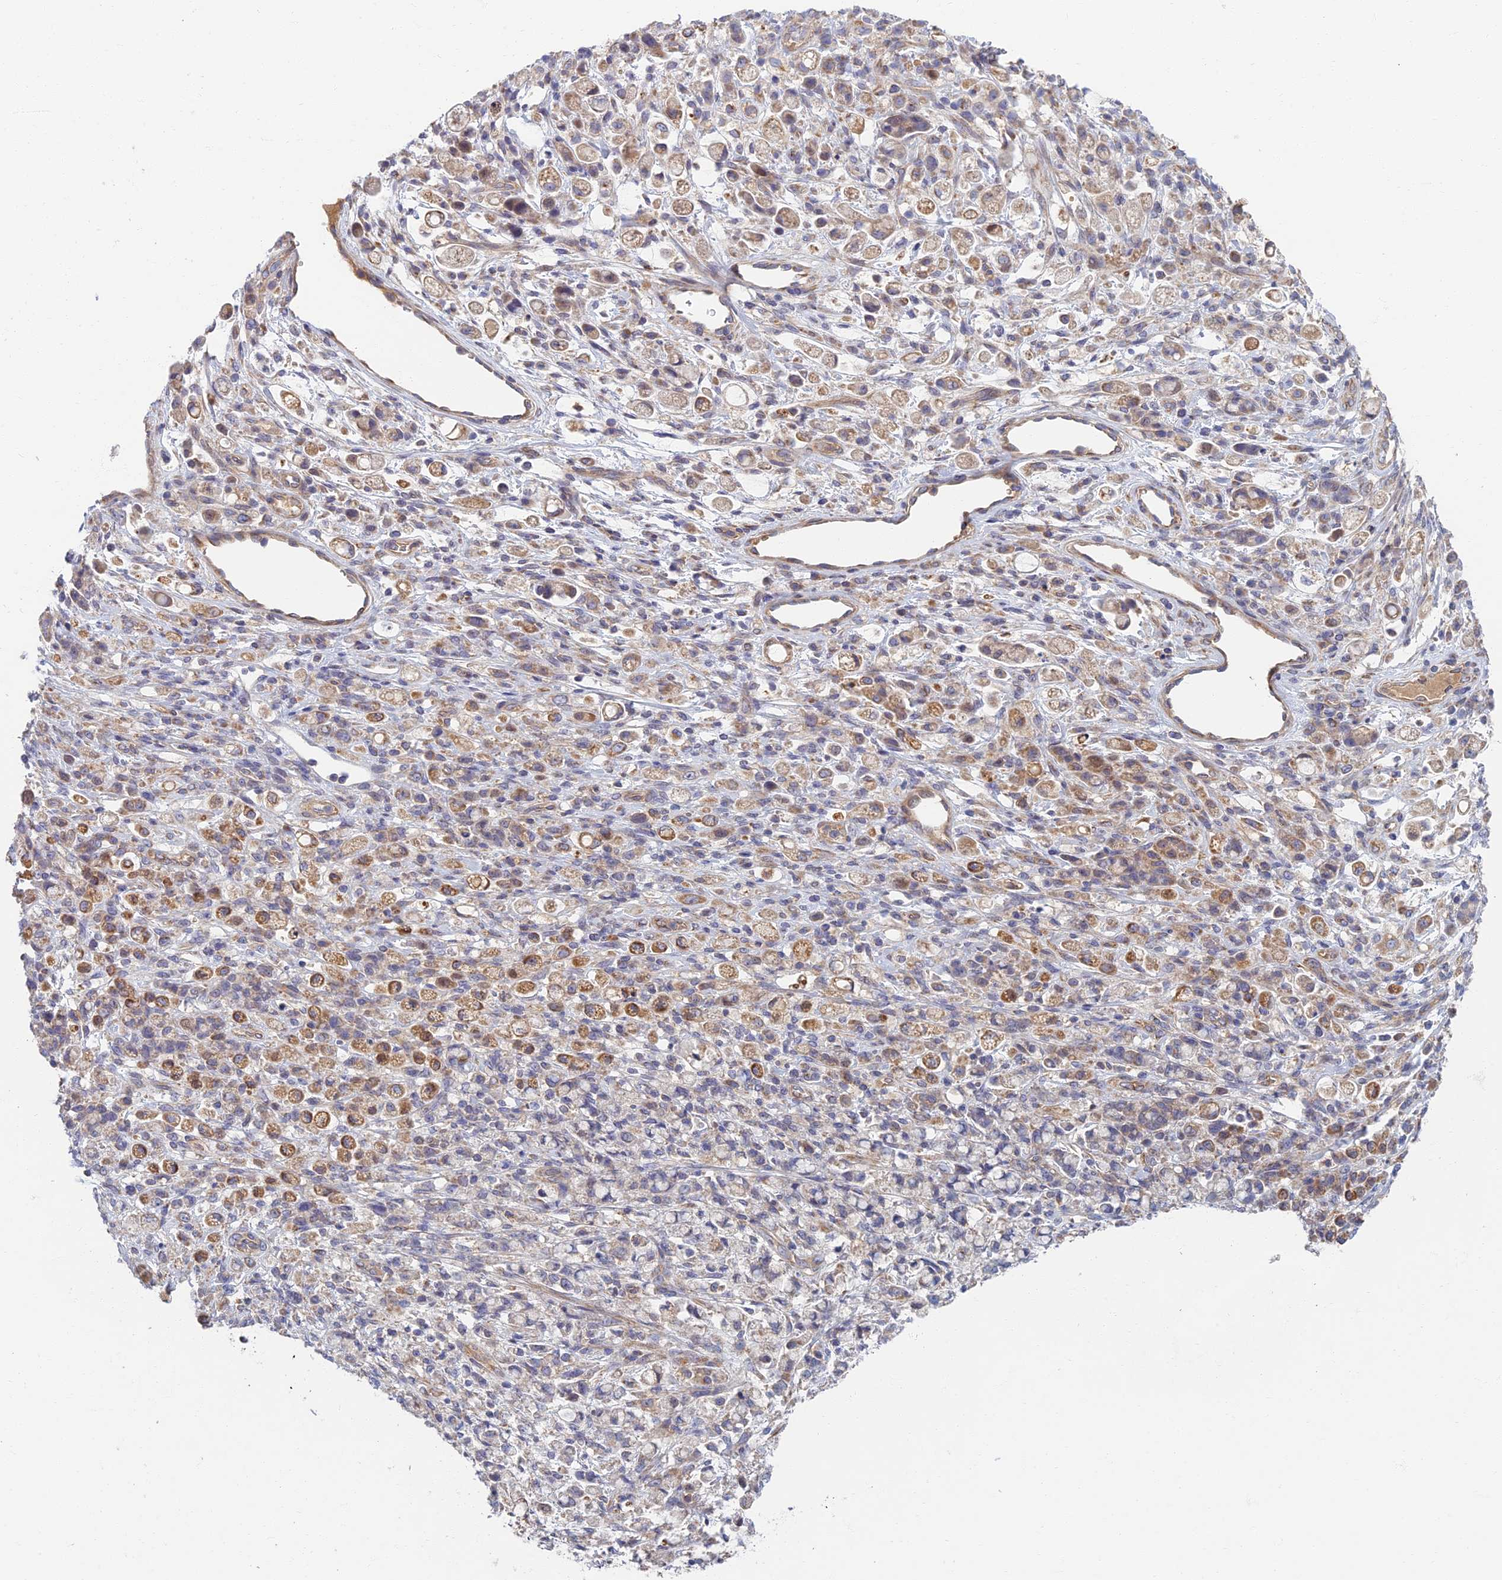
{"staining": {"intensity": "moderate", "quantity": "<25%", "location": "cytoplasmic/membranous"}, "tissue": "stomach cancer", "cell_type": "Tumor cells", "image_type": "cancer", "snomed": [{"axis": "morphology", "description": "Adenocarcinoma, NOS"}, {"axis": "topography", "description": "Stomach"}], "caption": "Moderate cytoplasmic/membranous staining for a protein is seen in about <25% of tumor cells of stomach cancer (adenocarcinoma) using IHC.", "gene": "SOGA1", "patient": {"sex": "female", "age": 60}}